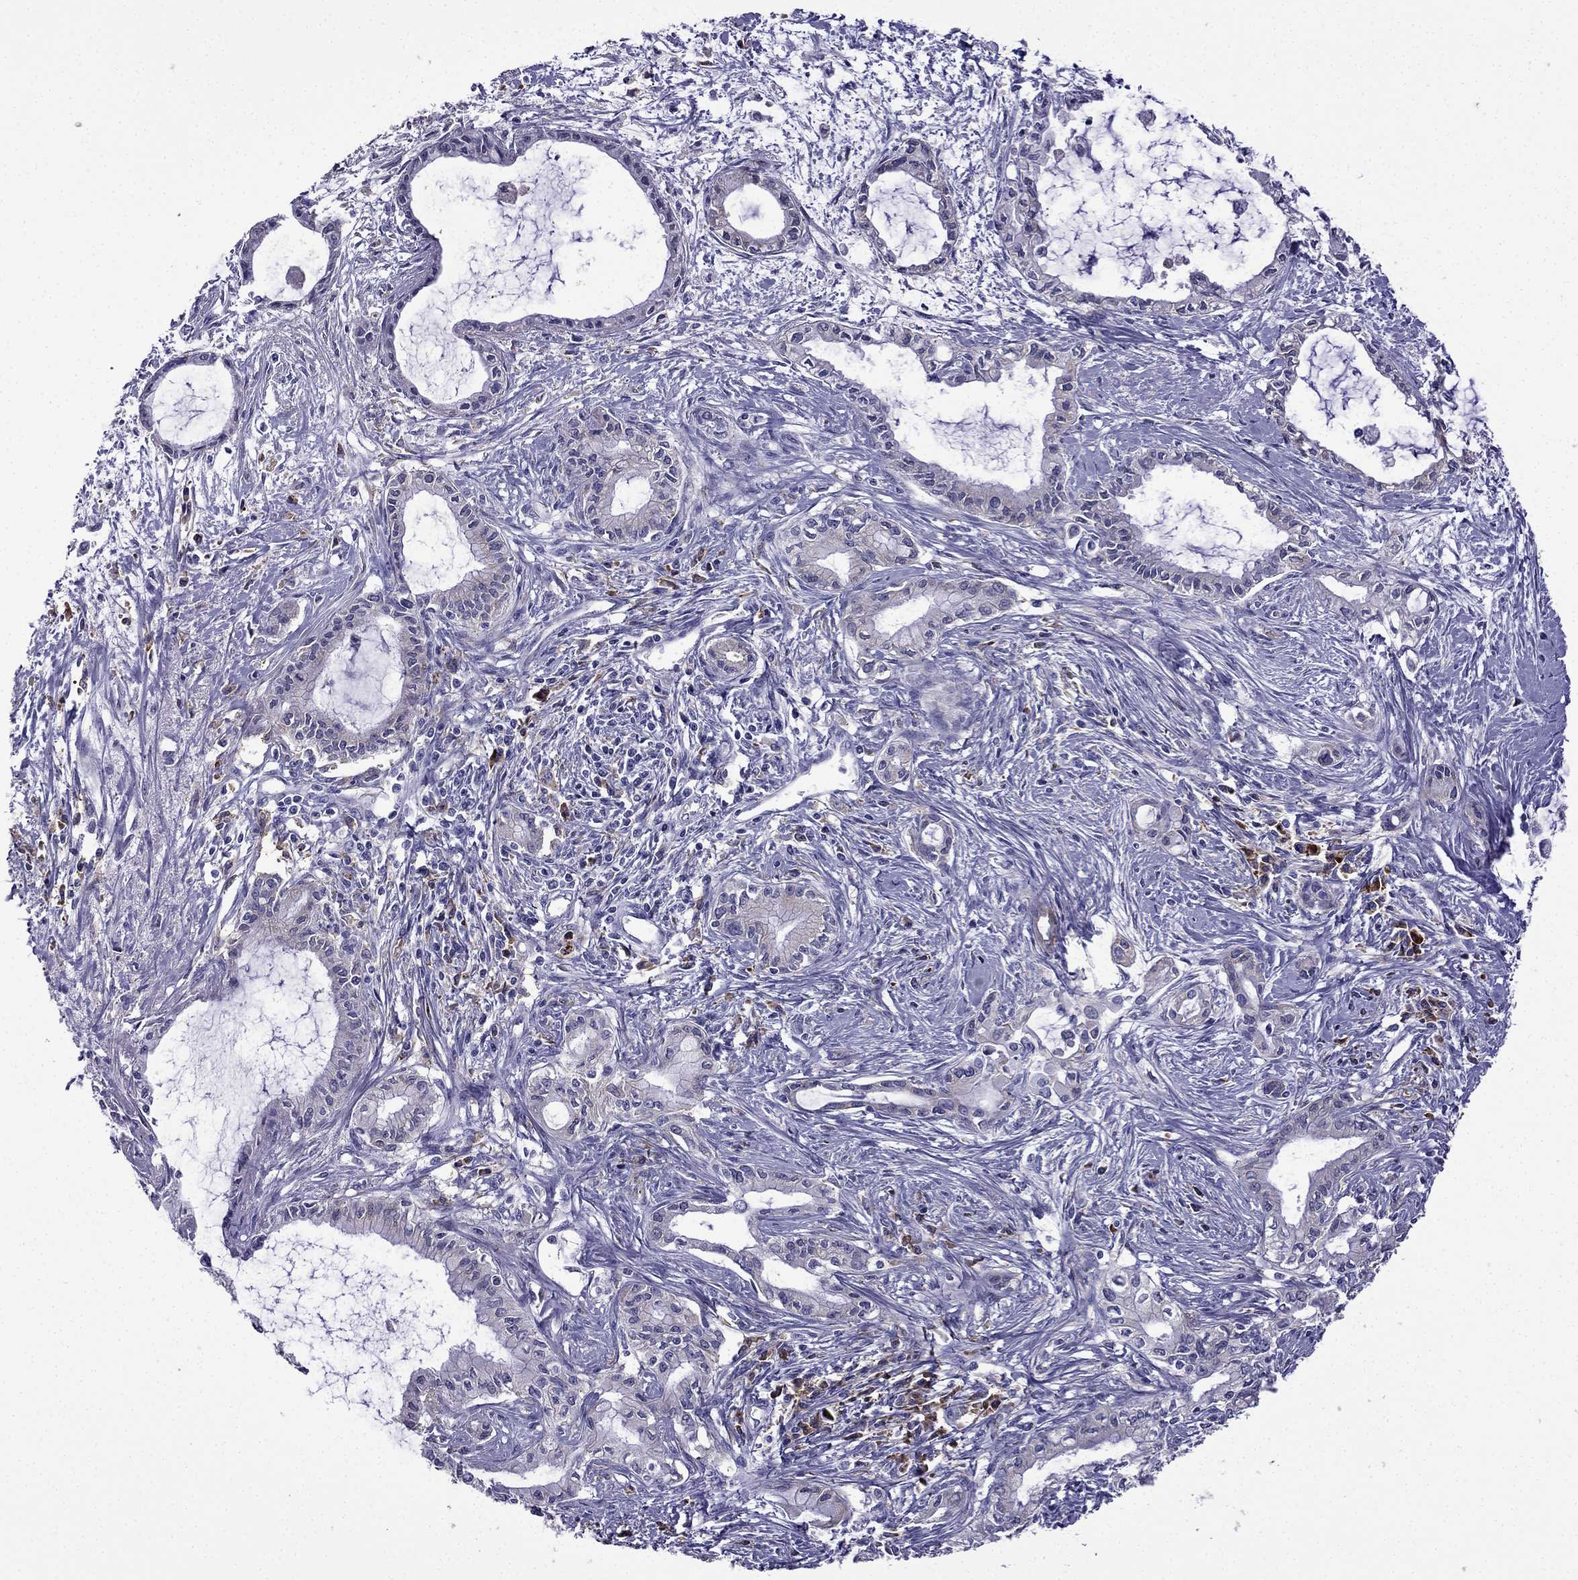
{"staining": {"intensity": "negative", "quantity": "none", "location": "none"}, "tissue": "pancreatic cancer", "cell_type": "Tumor cells", "image_type": "cancer", "snomed": [{"axis": "morphology", "description": "Adenocarcinoma, NOS"}, {"axis": "topography", "description": "Pancreas"}], "caption": "Immunohistochemistry (IHC) image of human pancreatic cancer stained for a protein (brown), which demonstrates no positivity in tumor cells.", "gene": "TSSK4", "patient": {"sex": "male", "age": 48}}